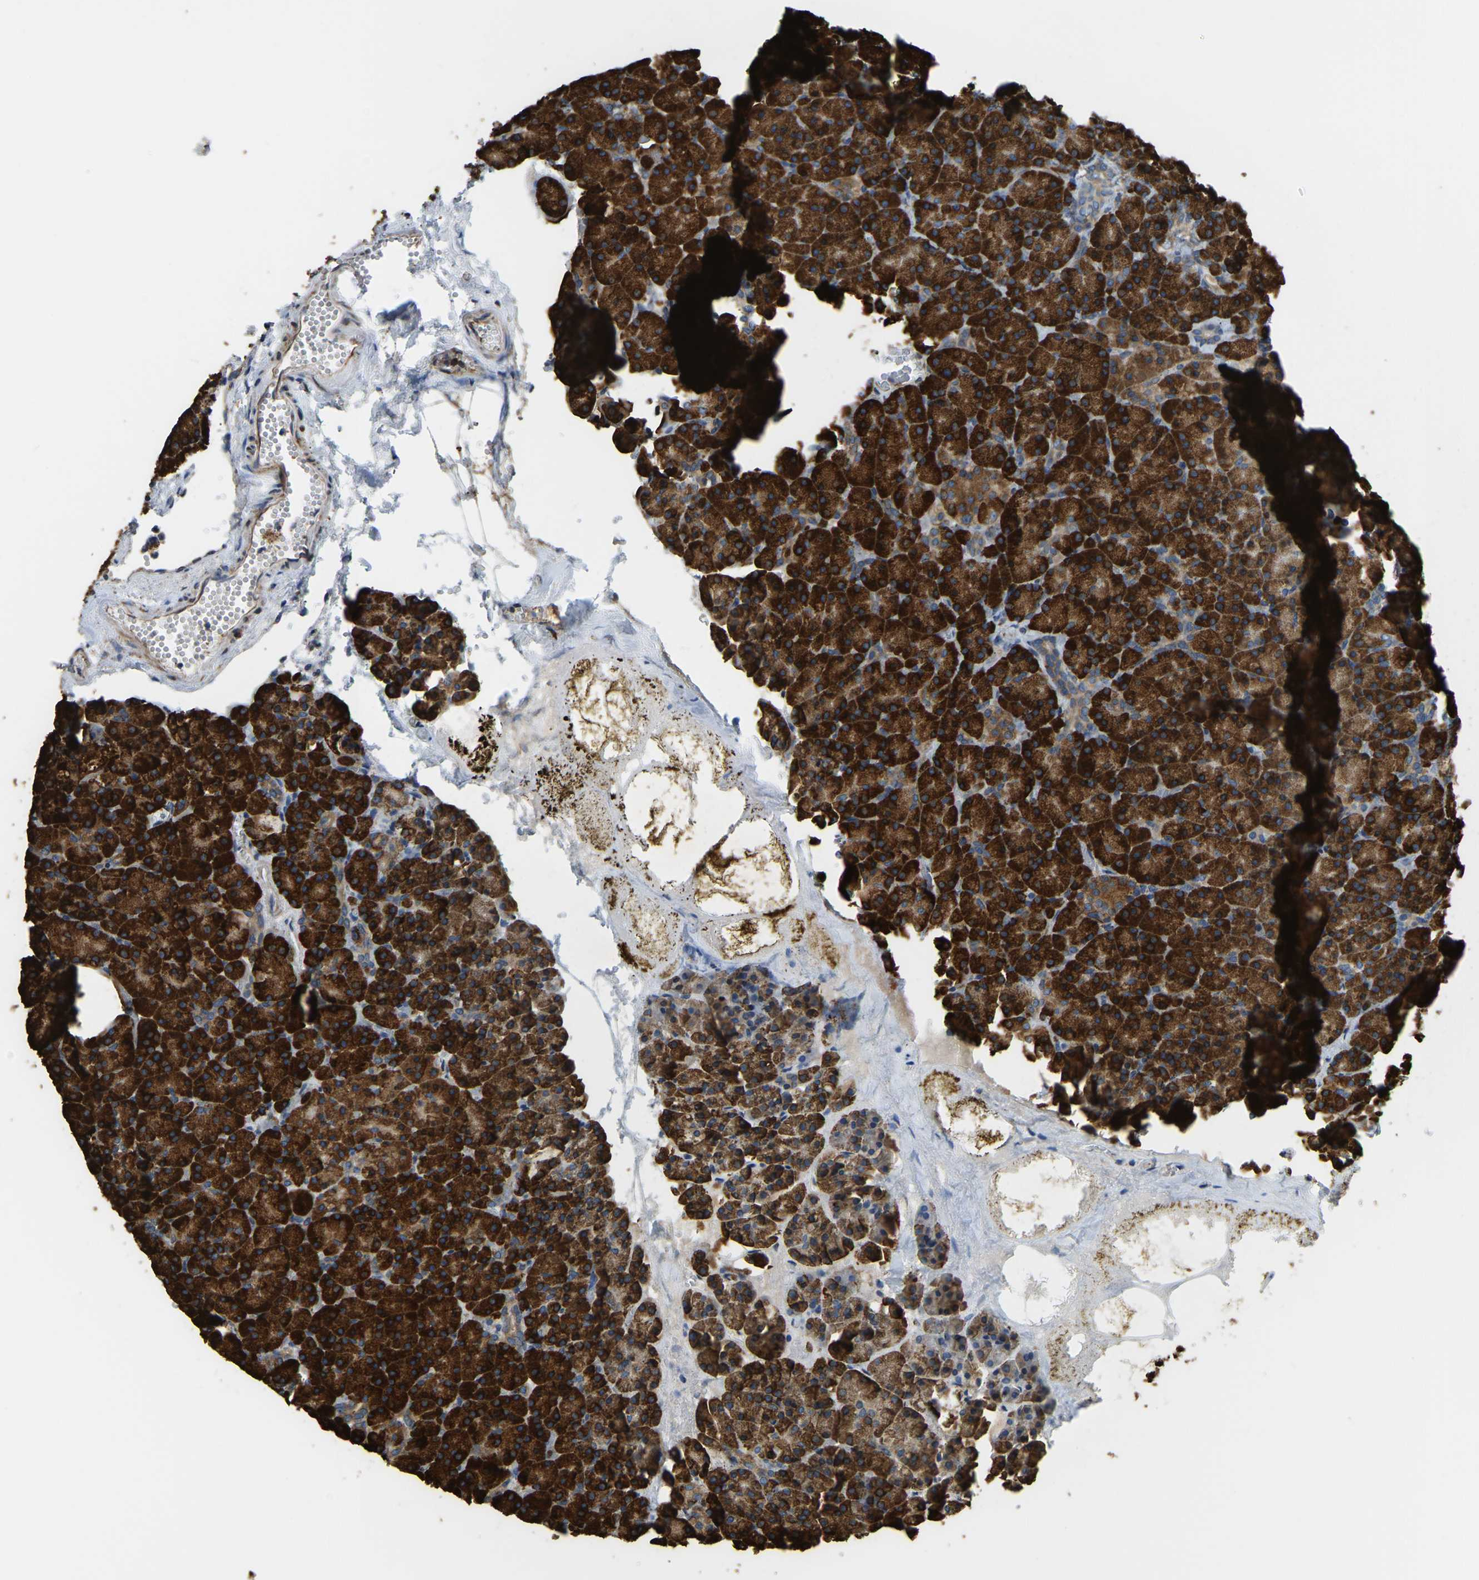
{"staining": {"intensity": "strong", "quantity": ">75%", "location": "cytoplasmic/membranous"}, "tissue": "pancreas", "cell_type": "Exocrine glandular cells", "image_type": "normal", "snomed": [{"axis": "morphology", "description": "Normal tissue, NOS"}, {"axis": "morphology", "description": "Carcinoid, malignant, NOS"}, {"axis": "topography", "description": "Pancreas"}], "caption": "Immunohistochemistry (IHC) micrograph of normal pancreas stained for a protein (brown), which demonstrates high levels of strong cytoplasmic/membranous staining in approximately >75% of exocrine glandular cells.", "gene": "RNF115", "patient": {"sex": "female", "age": 35}}